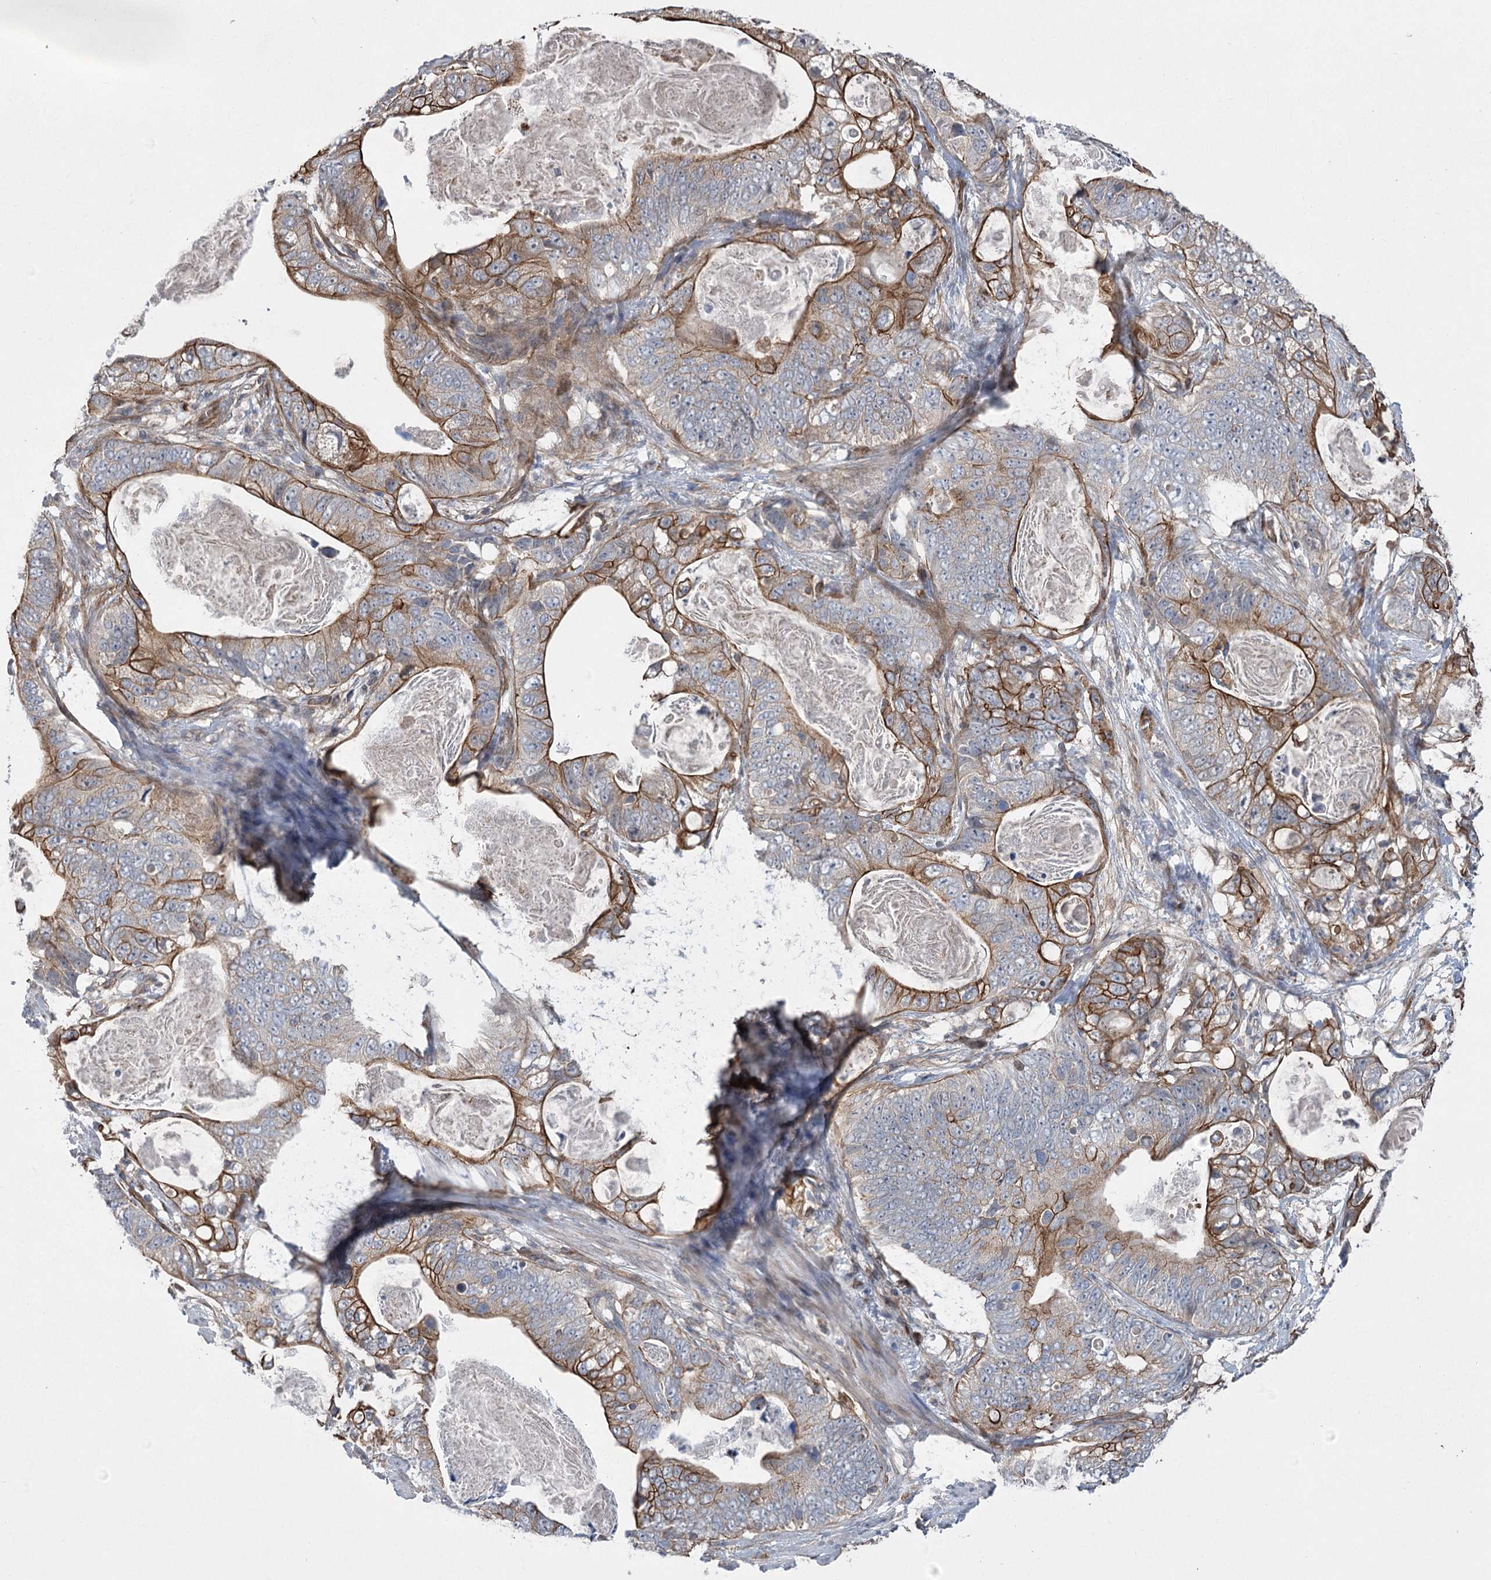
{"staining": {"intensity": "strong", "quantity": ">75%", "location": "cytoplasmic/membranous"}, "tissue": "stomach cancer", "cell_type": "Tumor cells", "image_type": "cancer", "snomed": [{"axis": "morphology", "description": "Normal tissue, NOS"}, {"axis": "morphology", "description": "Adenocarcinoma, NOS"}, {"axis": "topography", "description": "Stomach"}], "caption": "The image displays immunohistochemical staining of stomach adenocarcinoma. There is strong cytoplasmic/membranous expression is identified in approximately >75% of tumor cells.", "gene": "RWDD4", "patient": {"sex": "female", "age": 89}}